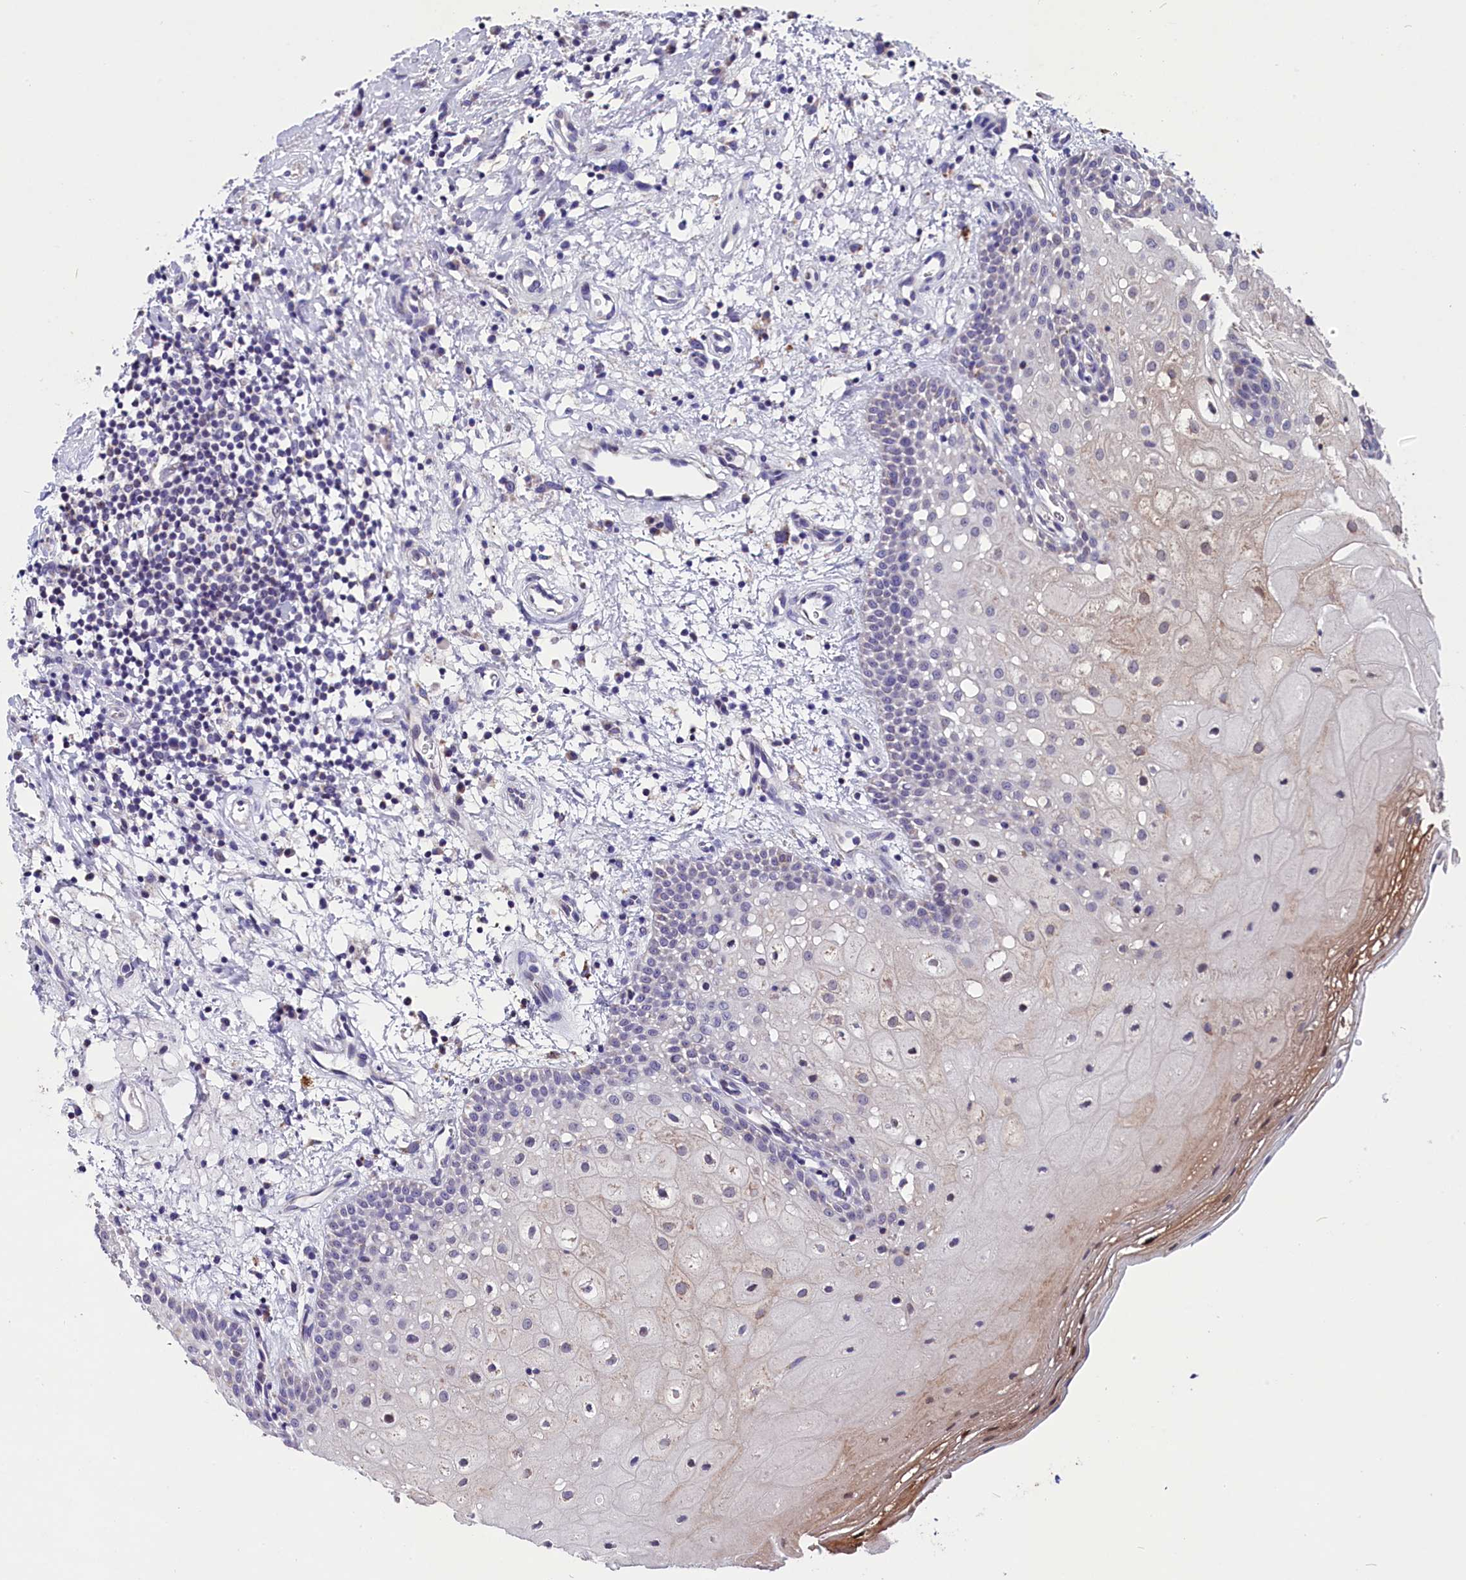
{"staining": {"intensity": "strong", "quantity": "<25%", "location": "cytoplasmic/membranous"}, "tissue": "oral mucosa", "cell_type": "Squamous epithelial cells", "image_type": "normal", "snomed": [{"axis": "morphology", "description": "Normal tissue, NOS"}, {"axis": "topography", "description": "Oral tissue"}], "caption": "Strong cytoplasmic/membranous expression for a protein is appreciated in approximately <25% of squamous epithelial cells of benign oral mucosa using immunohistochemistry (IHC).", "gene": "SCD5", "patient": {"sex": "male", "age": 74}}